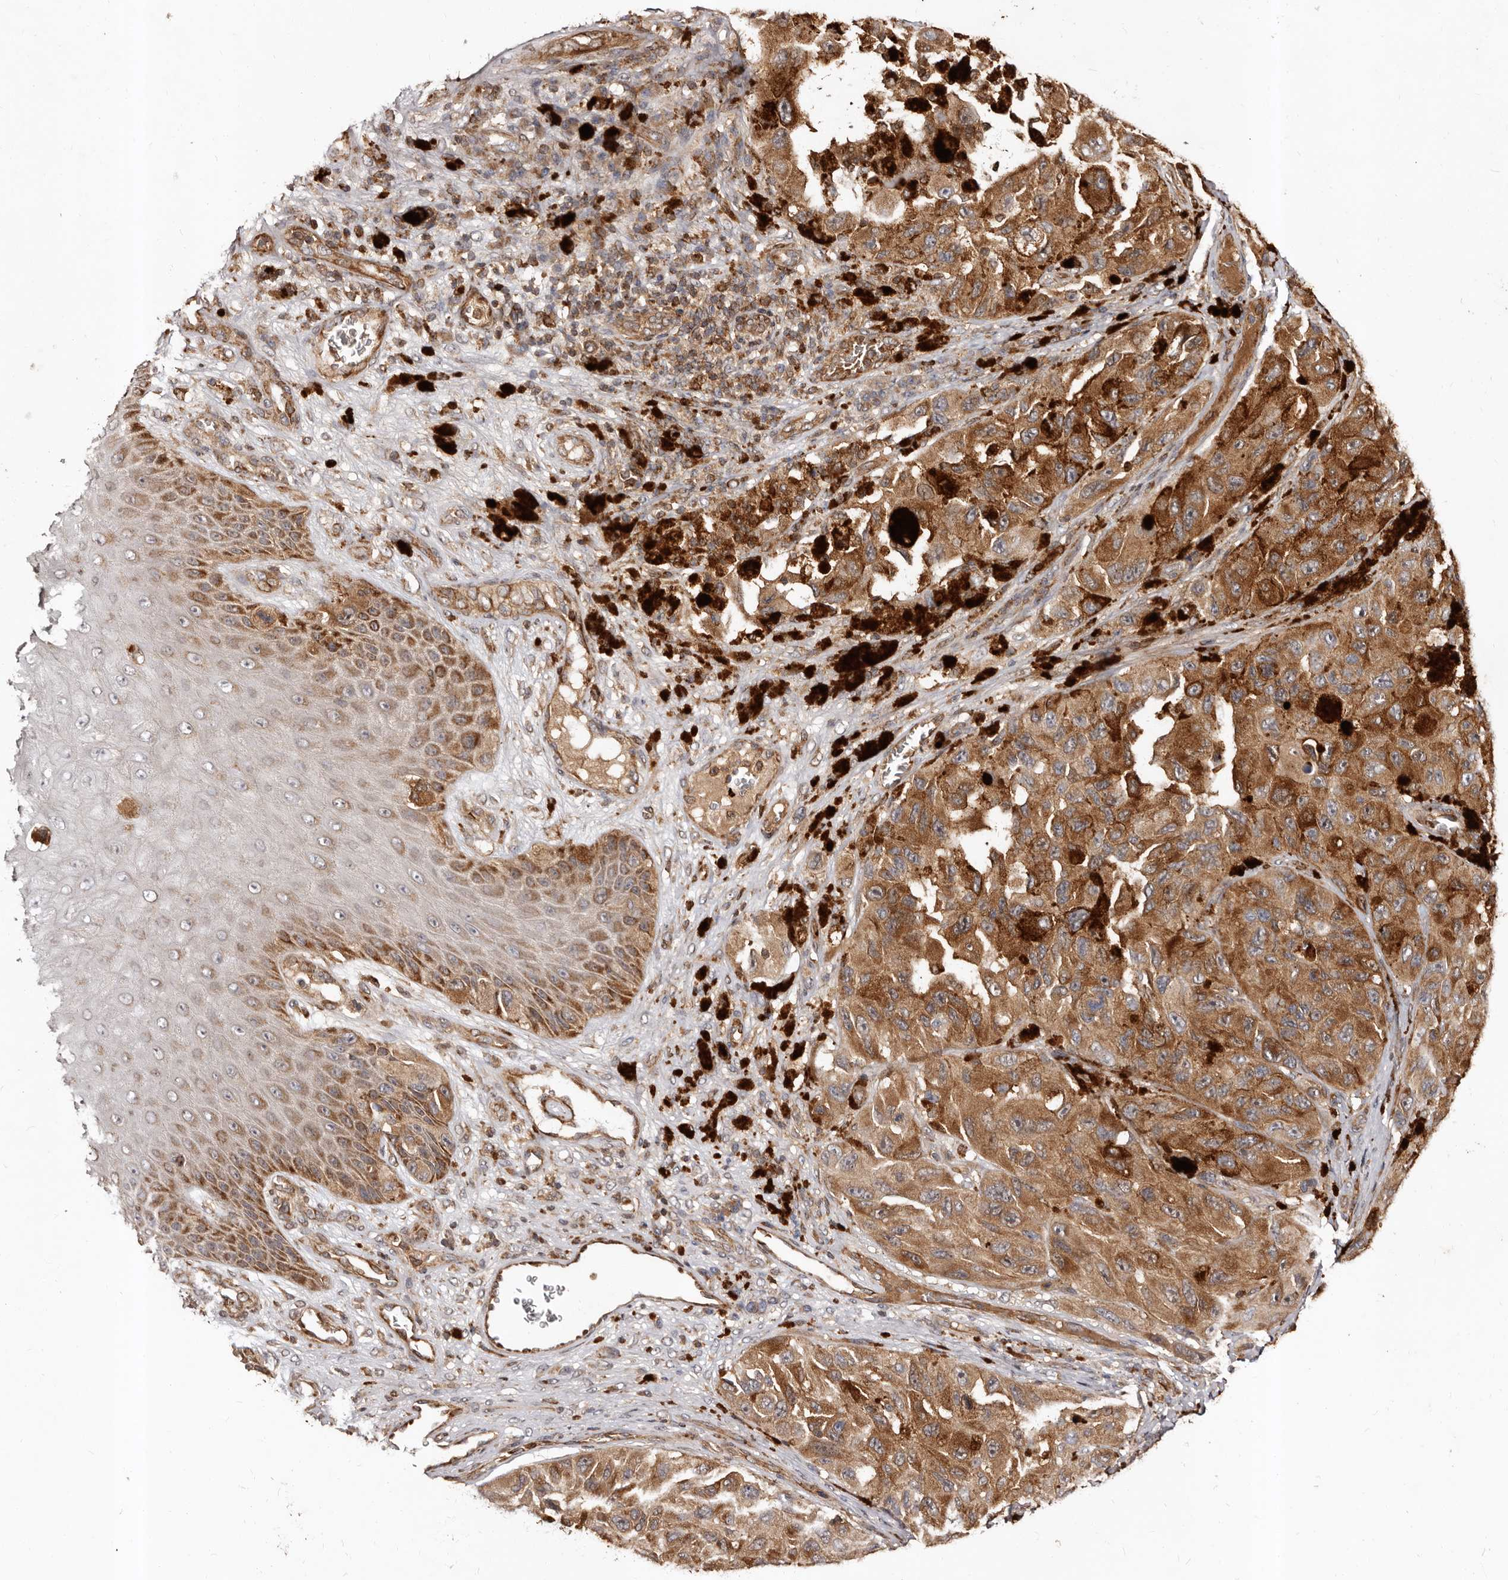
{"staining": {"intensity": "moderate", "quantity": ">75%", "location": "cytoplasmic/membranous"}, "tissue": "melanoma", "cell_type": "Tumor cells", "image_type": "cancer", "snomed": [{"axis": "morphology", "description": "Malignant melanoma, NOS"}, {"axis": "topography", "description": "Skin"}], "caption": "DAB (3,3'-diaminobenzidine) immunohistochemical staining of malignant melanoma displays moderate cytoplasmic/membranous protein staining in about >75% of tumor cells. (Brightfield microscopy of DAB IHC at high magnification).", "gene": "BAX", "patient": {"sex": "female", "age": 73}}